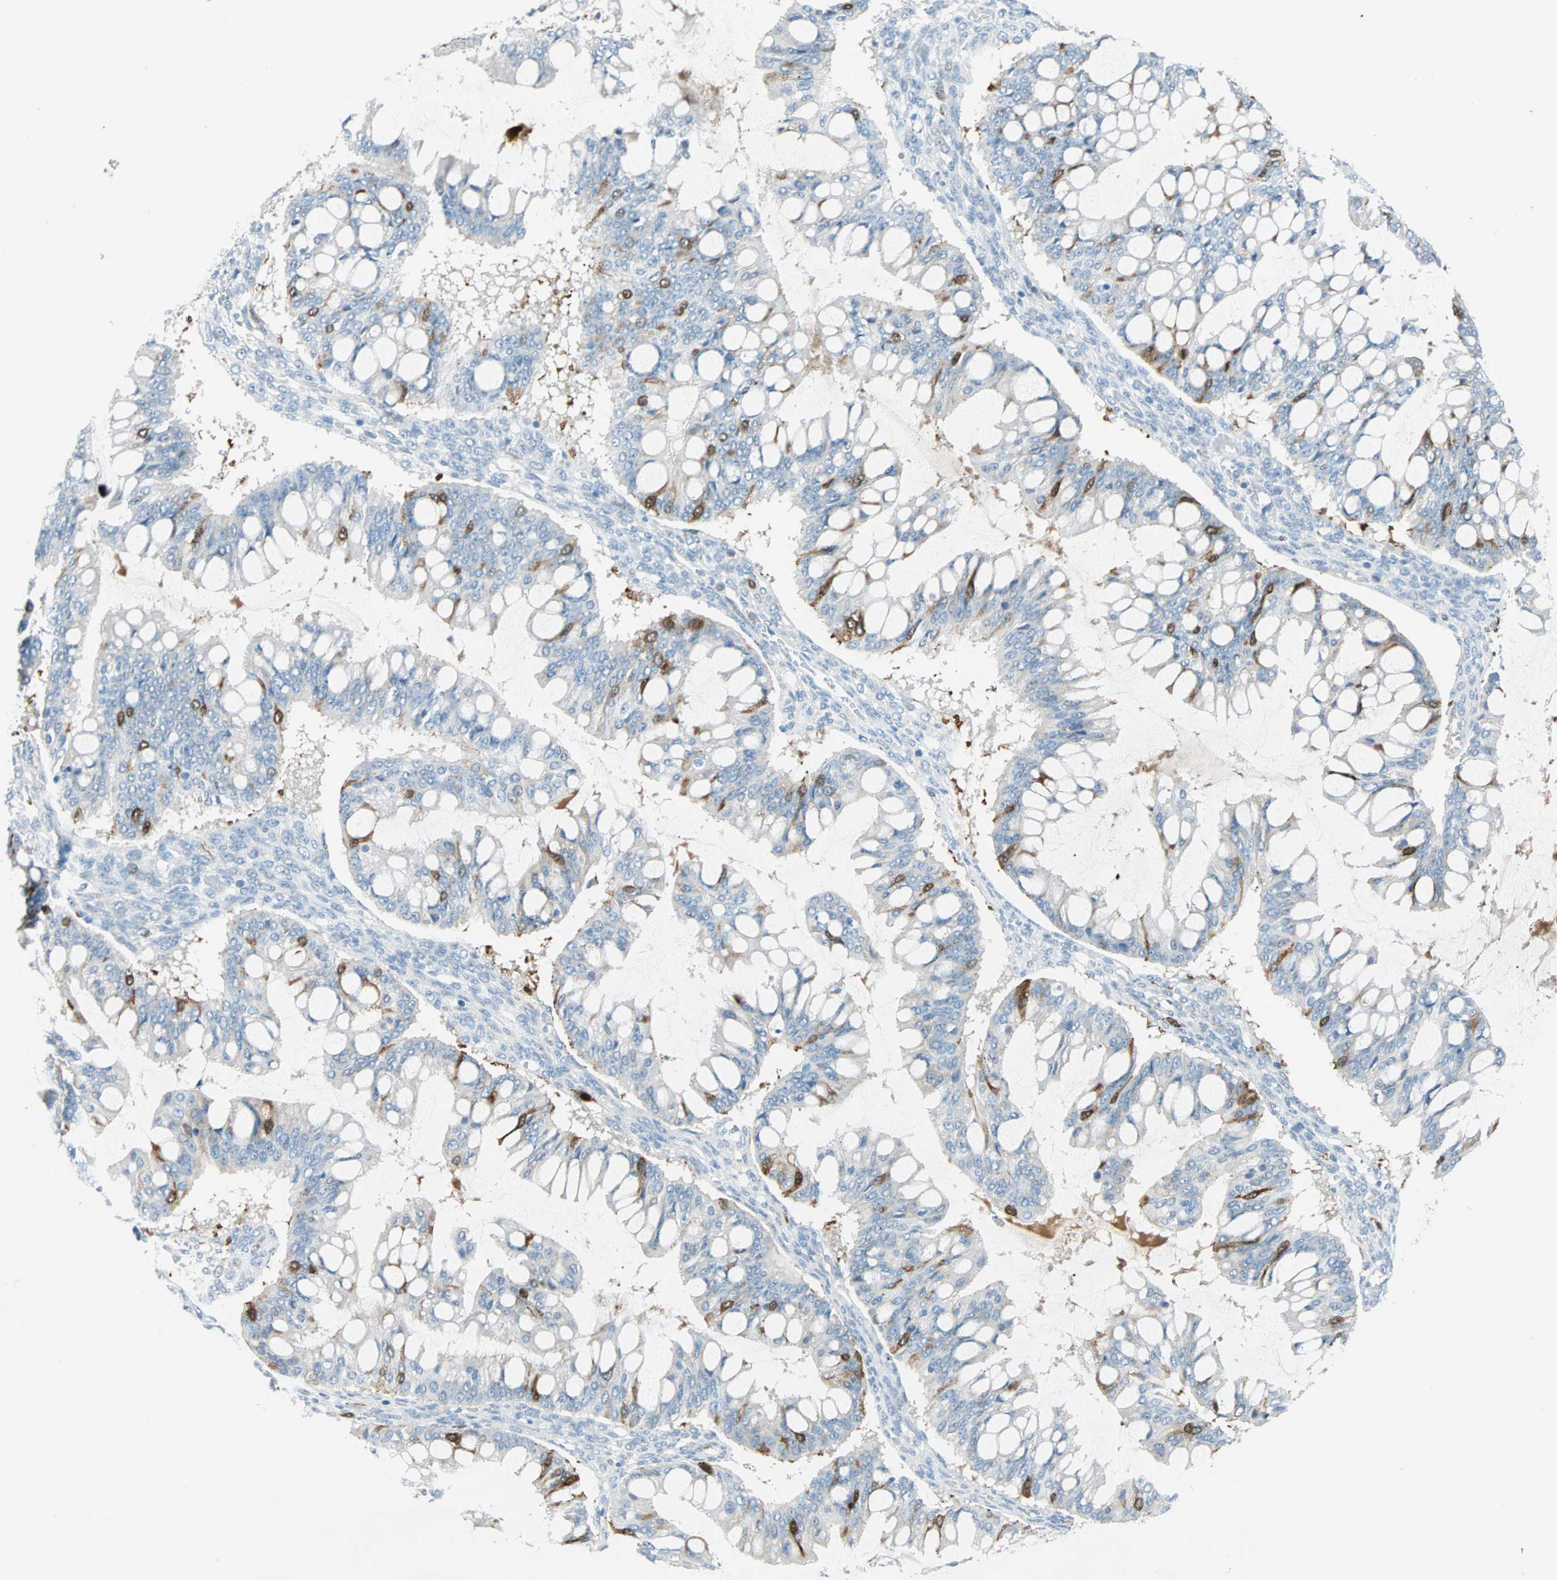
{"staining": {"intensity": "moderate", "quantity": "<25%", "location": "cytoplasmic/membranous,nuclear"}, "tissue": "ovarian cancer", "cell_type": "Tumor cells", "image_type": "cancer", "snomed": [{"axis": "morphology", "description": "Cystadenocarcinoma, mucinous, NOS"}, {"axis": "topography", "description": "Ovary"}], "caption": "DAB immunohistochemical staining of human mucinous cystadenocarcinoma (ovarian) demonstrates moderate cytoplasmic/membranous and nuclear protein positivity in approximately <25% of tumor cells.", "gene": "PTTG1", "patient": {"sex": "female", "age": 73}}